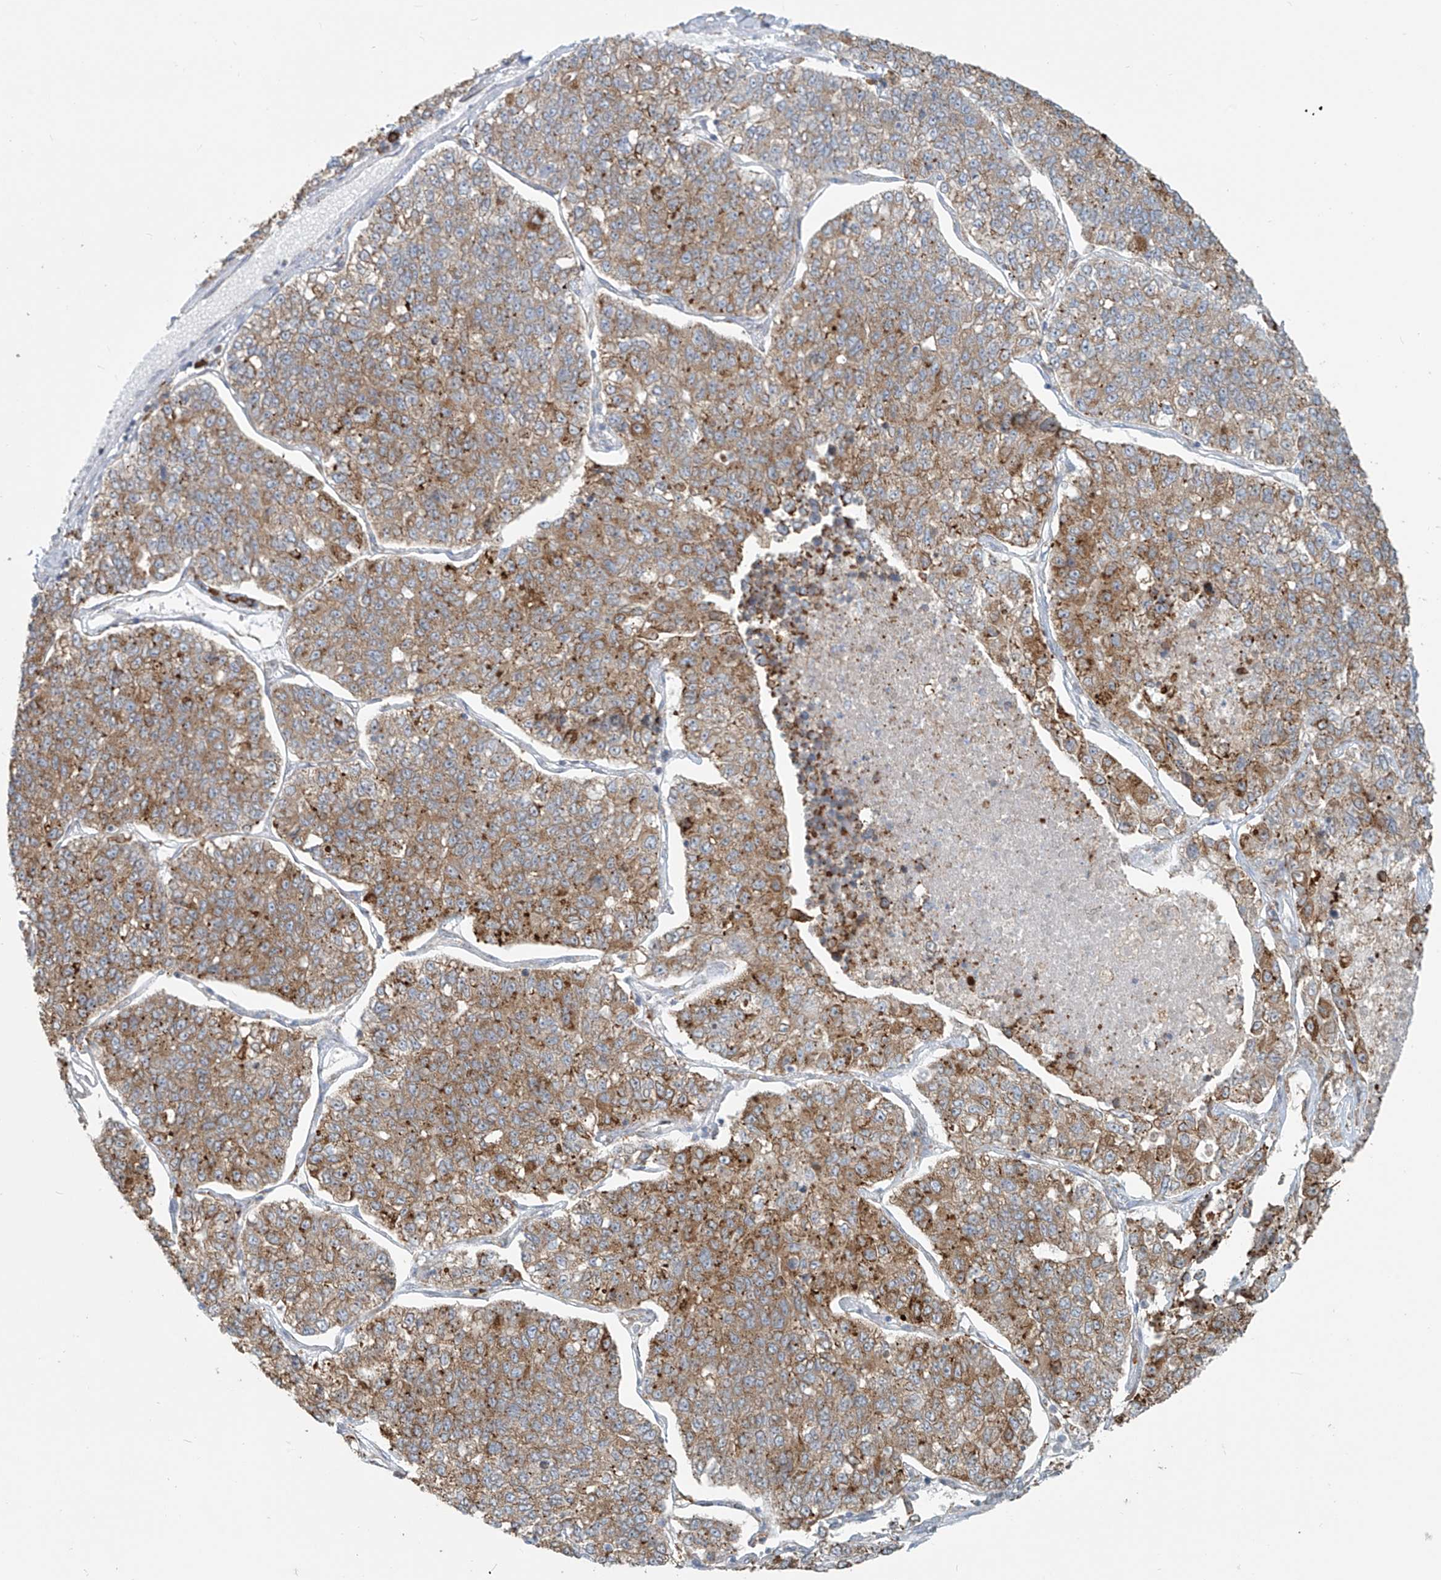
{"staining": {"intensity": "moderate", "quantity": ">75%", "location": "cytoplasmic/membranous"}, "tissue": "lung cancer", "cell_type": "Tumor cells", "image_type": "cancer", "snomed": [{"axis": "morphology", "description": "Adenocarcinoma, NOS"}, {"axis": "topography", "description": "Lung"}], "caption": "High-magnification brightfield microscopy of lung adenocarcinoma stained with DAB (brown) and counterstained with hematoxylin (blue). tumor cells exhibit moderate cytoplasmic/membranous positivity is appreciated in approximately>75% of cells.", "gene": "KATNIP", "patient": {"sex": "male", "age": 49}}